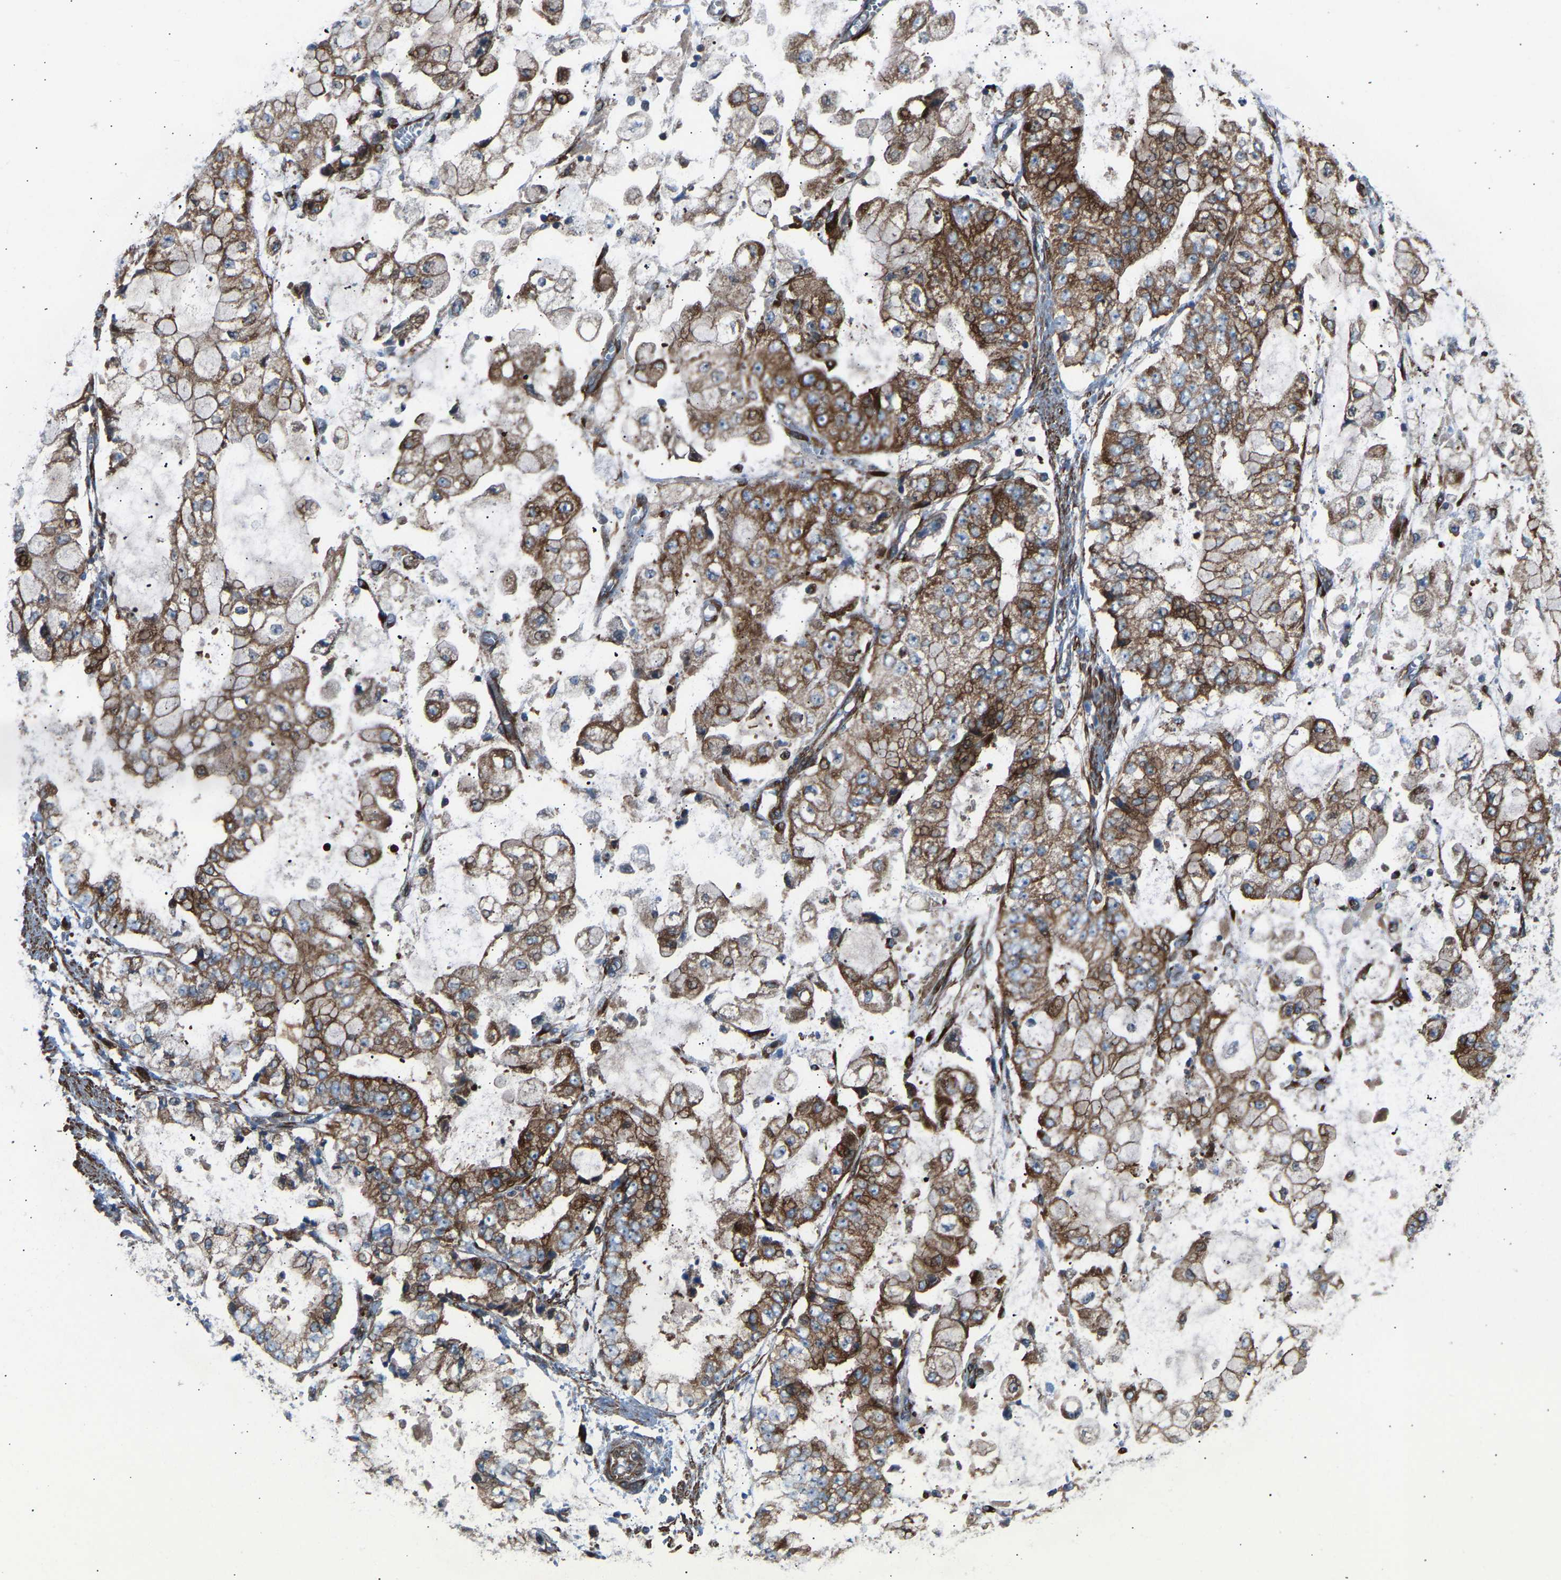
{"staining": {"intensity": "moderate", "quantity": ">75%", "location": "cytoplasmic/membranous"}, "tissue": "stomach cancer", "cell_type": "Tumor cells", "image_type": "cancer", "snomed": [{"axis": "morphology", "description": "Adenocarcinoma, NOS"}, {"axis": "topography", "description": "Stomach"}], "caption": "A brown stain shows moderate cytoplasmic/membranous expression of a protein in human stomach cancer tumor cells.", "gene": "VPS41", "patient": {"sex": "male", "age": 76}}